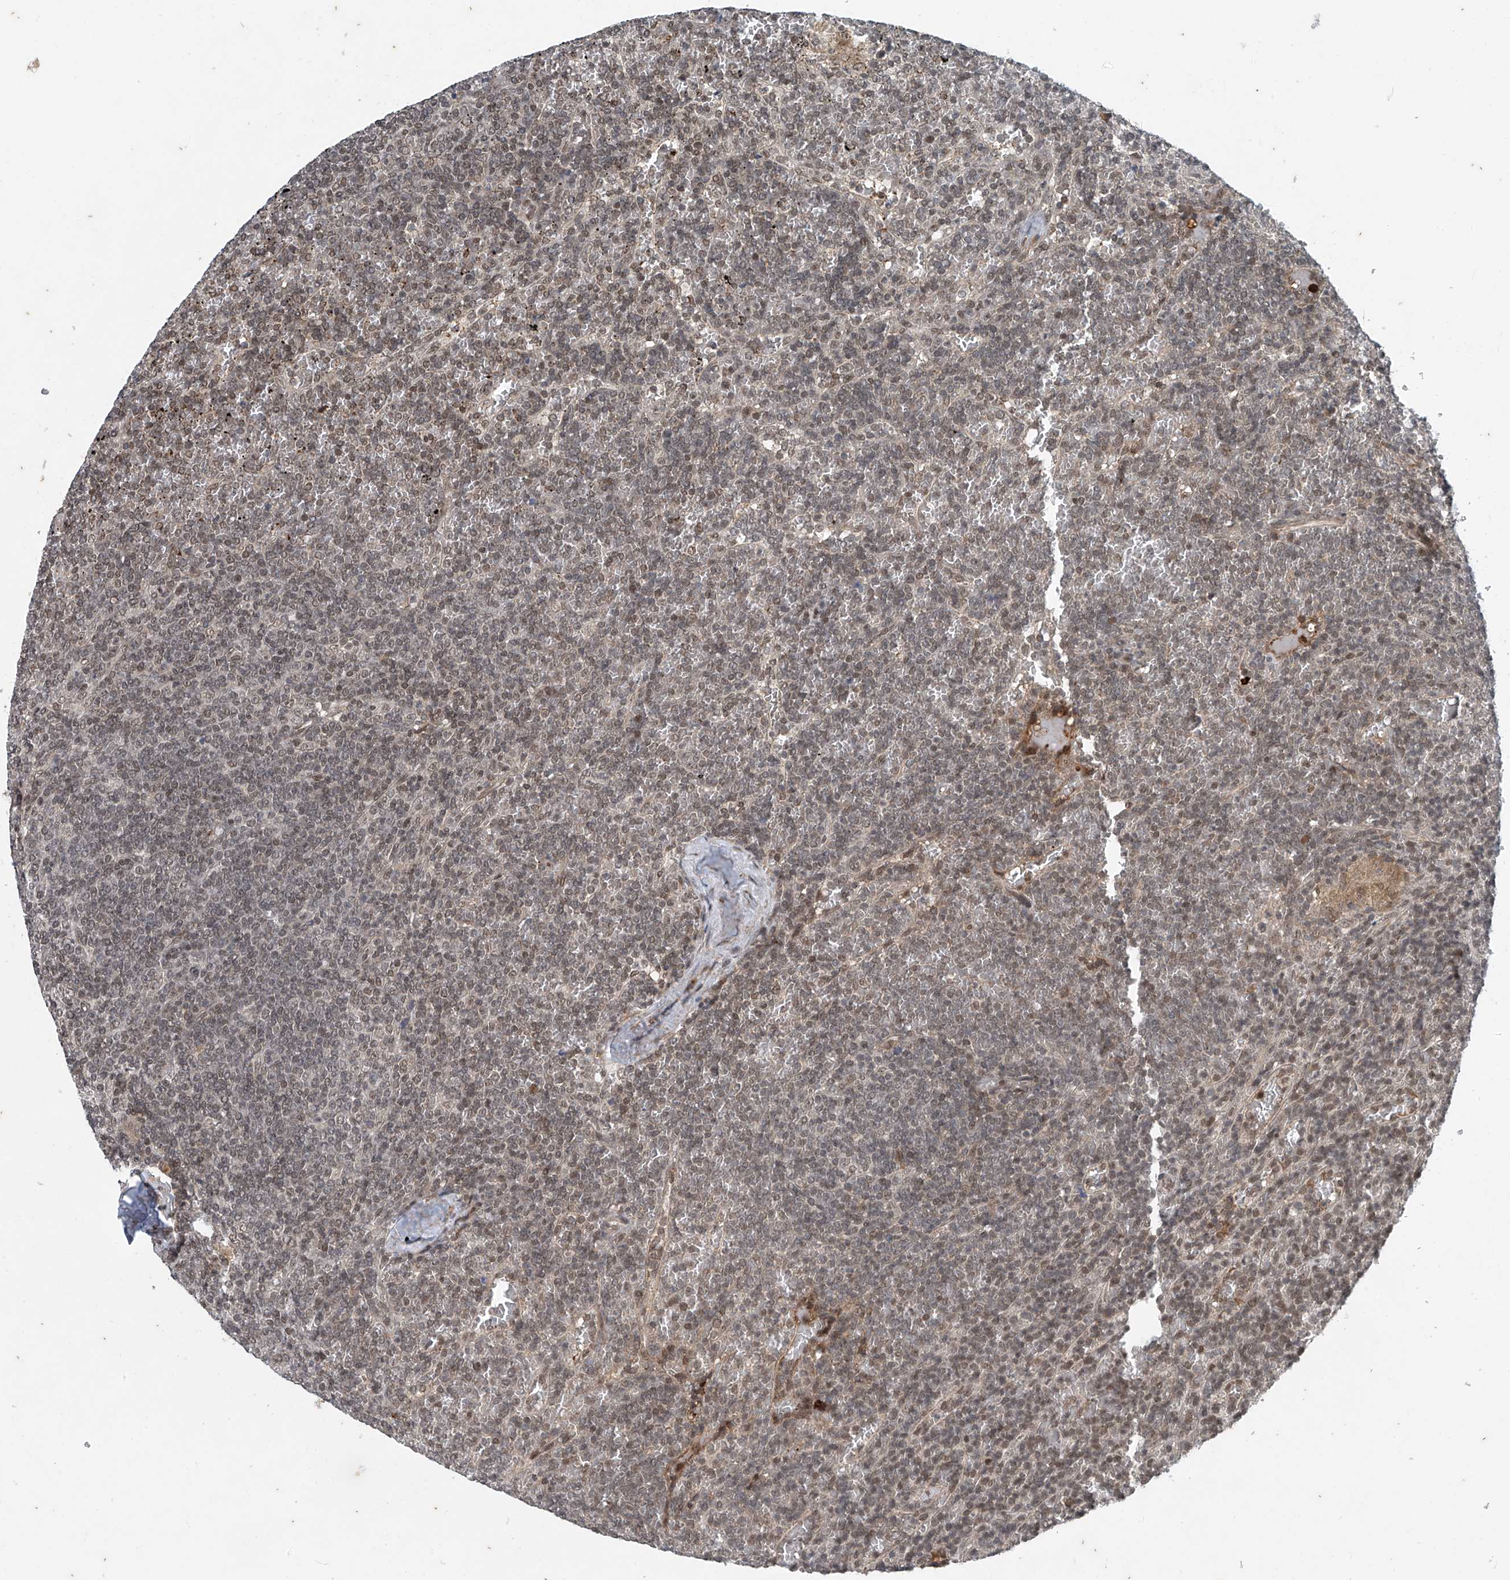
{"staining": {"intensity": "weak", "quantity": "25%-75%", "location": "nuclear"}, "tissue": "lymphoma", "cell_type": "Tumor cells", "image_type": "cancer", "snomed": [{"axis": "morphology", "description": "Malignant lymphoma, non-Hodgkin's type, Low grade"}, {"axis": "topography", "description": "Spleen"}], "caption": "A low amount of weak nuclear staining is identified in approximately 25%-75% of tumor cells in malignant lymphoma, non-Hodgkin's type (low-grade) tissue.", "gene": "TAF8", "patient": {"sex": "female", "age": 19}}